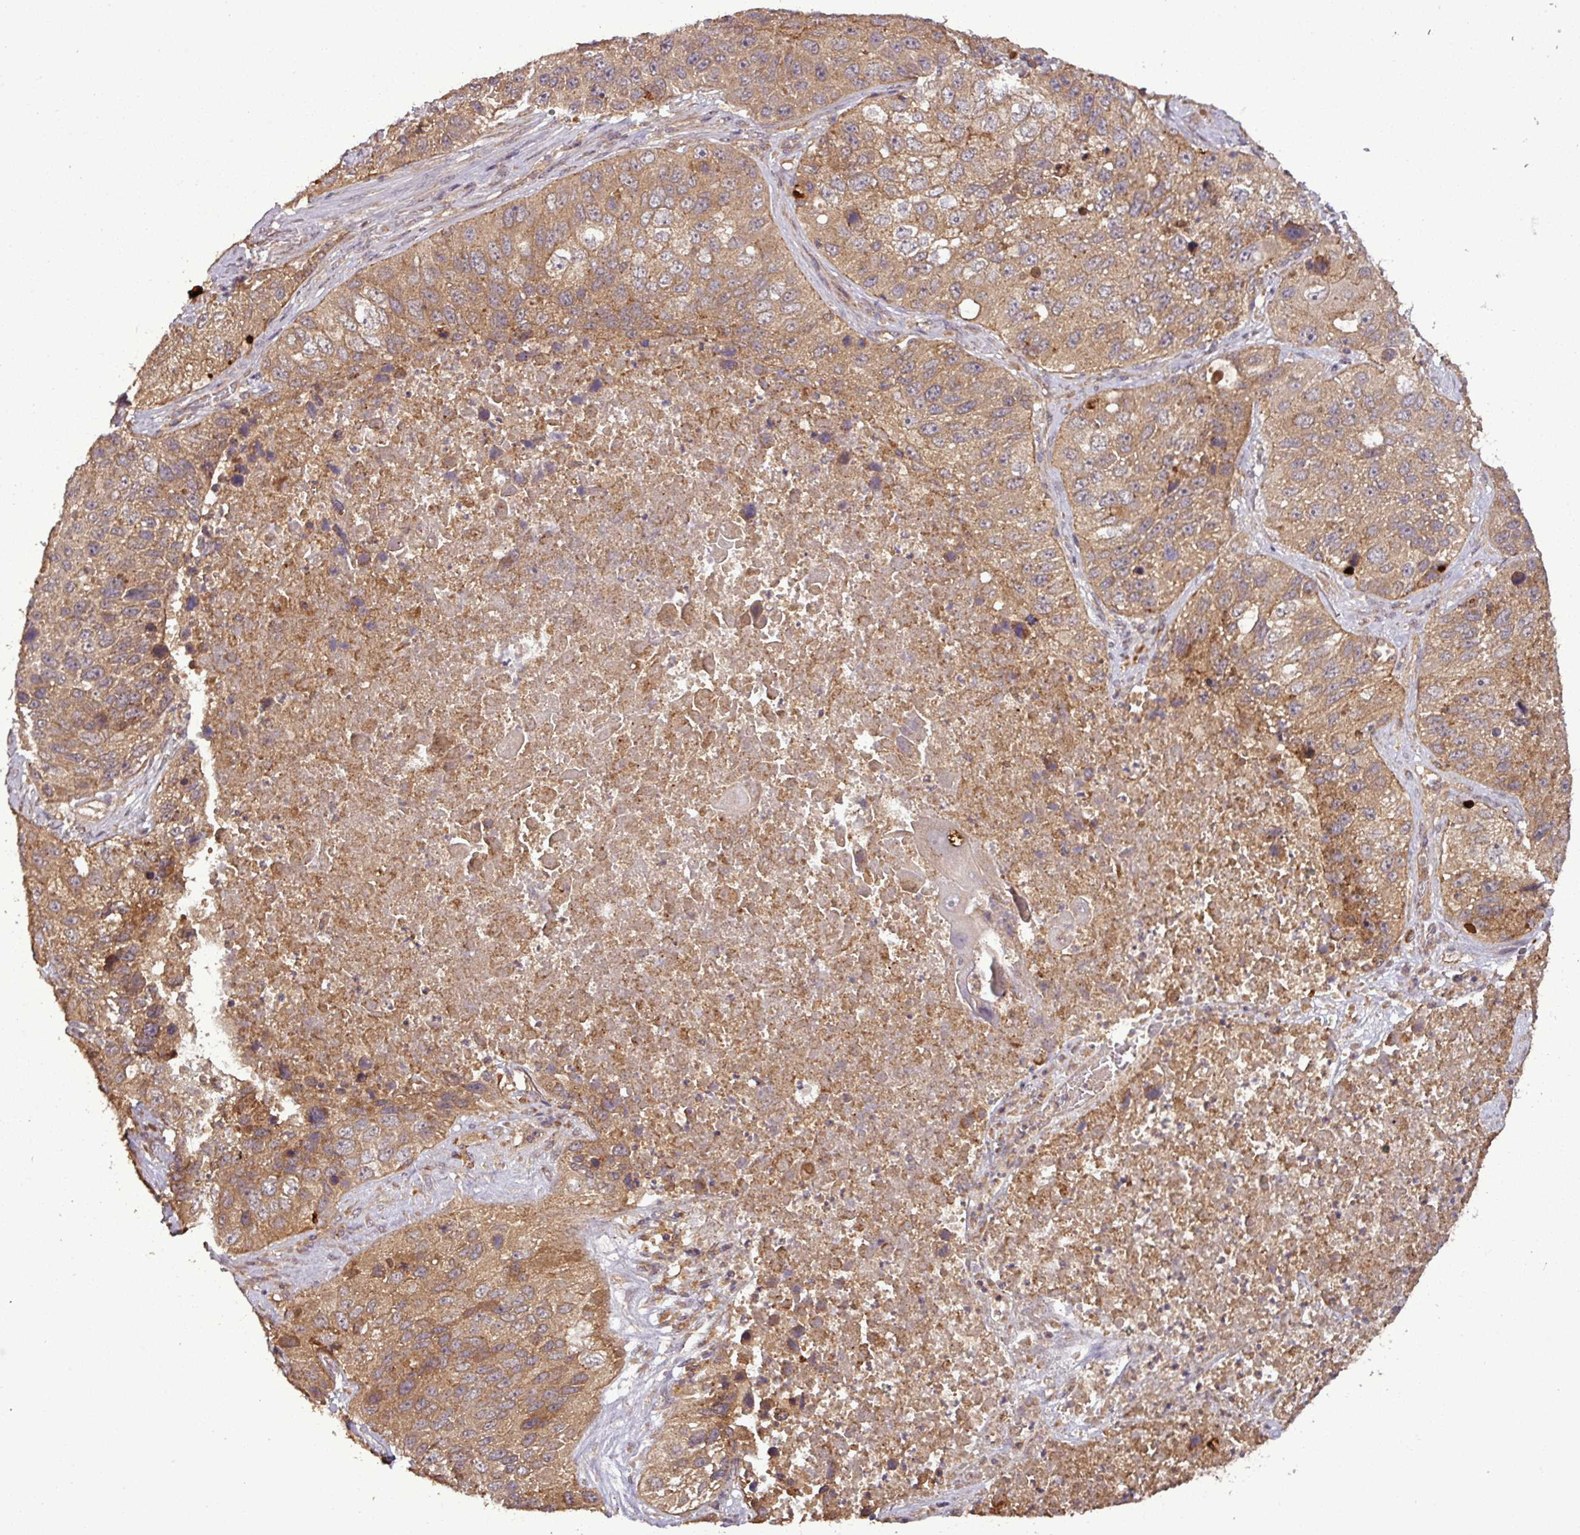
{"staining": {"intensity": "moderate", "quantity": ">75%", "location": "cytoplasmic/membranous"}, "tissue": "lung cancer", "cell_type": "Tumor cells", "image_type": "cancer", "snomed": [{"axis": "morphology", "description": "Squamous cell carcinoma, NOS"}, {"axis": "topography", "description": "Lung"}], "caption": "The histopathology image demonstrates staining of squamous cell carcinoma (lung), revealing moderate cytoplasmic/membranous protein positivity (brown color) within tumor cells. (IHC, brightfield microscopy, high magnification).", "gene": "NT5C3A", "patient": {"sex": "male", "age": 61}}